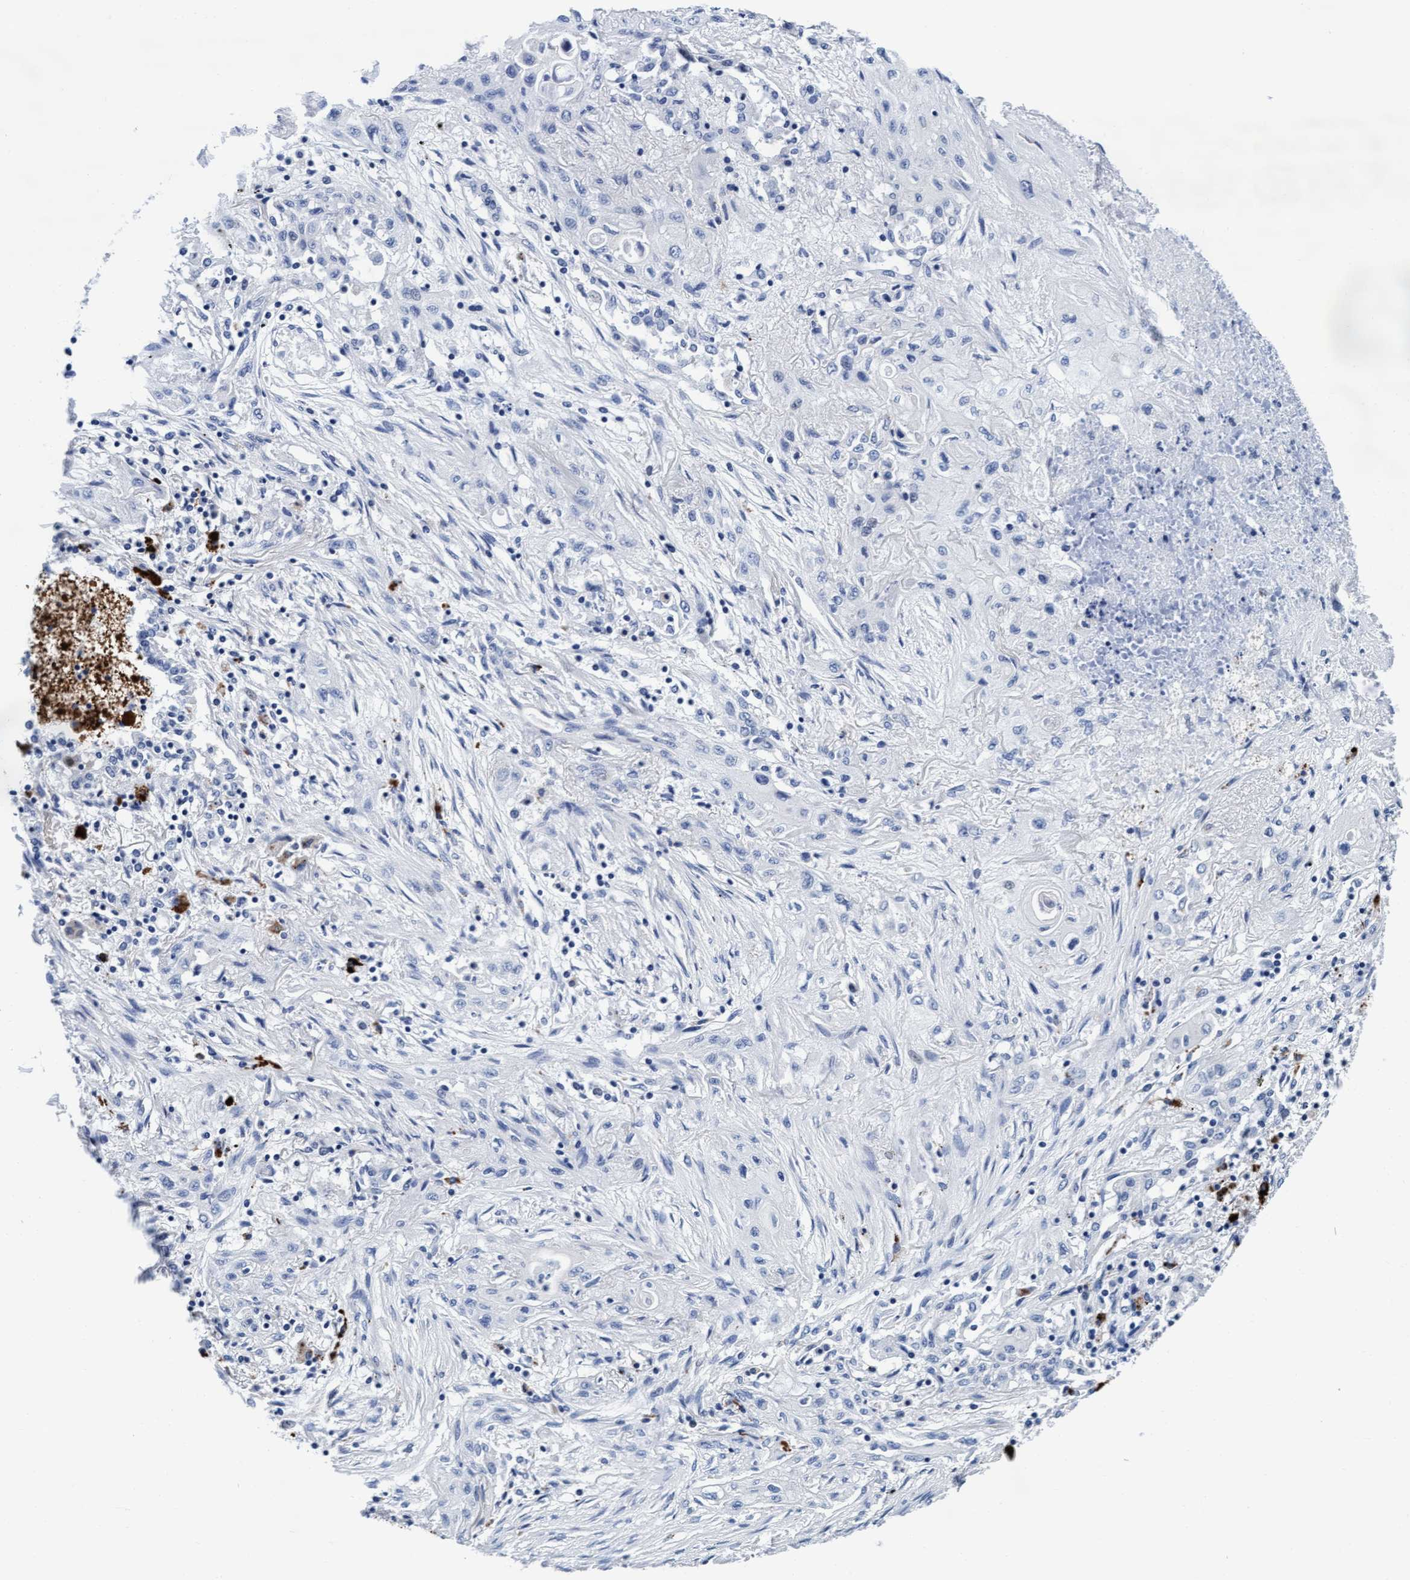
{"staining": {"intensity": "negative", "quantity": "none", "location": "none"}, "tissue": "lung cancer", "cell_type": "Tumor cells", "image_type": "cancer", "snomed": [{"axis": "morphology", "description": "Squamous cell carcinoma, NOS"}, {"axis": "topography", "description": "Lung"}], "caption": "High power microscopy image of an IHC image of lung cancer, revealing no significant staining in tumor cells.", "gene": "ARSG", "patient": {"sex": "female", "age": 47}}